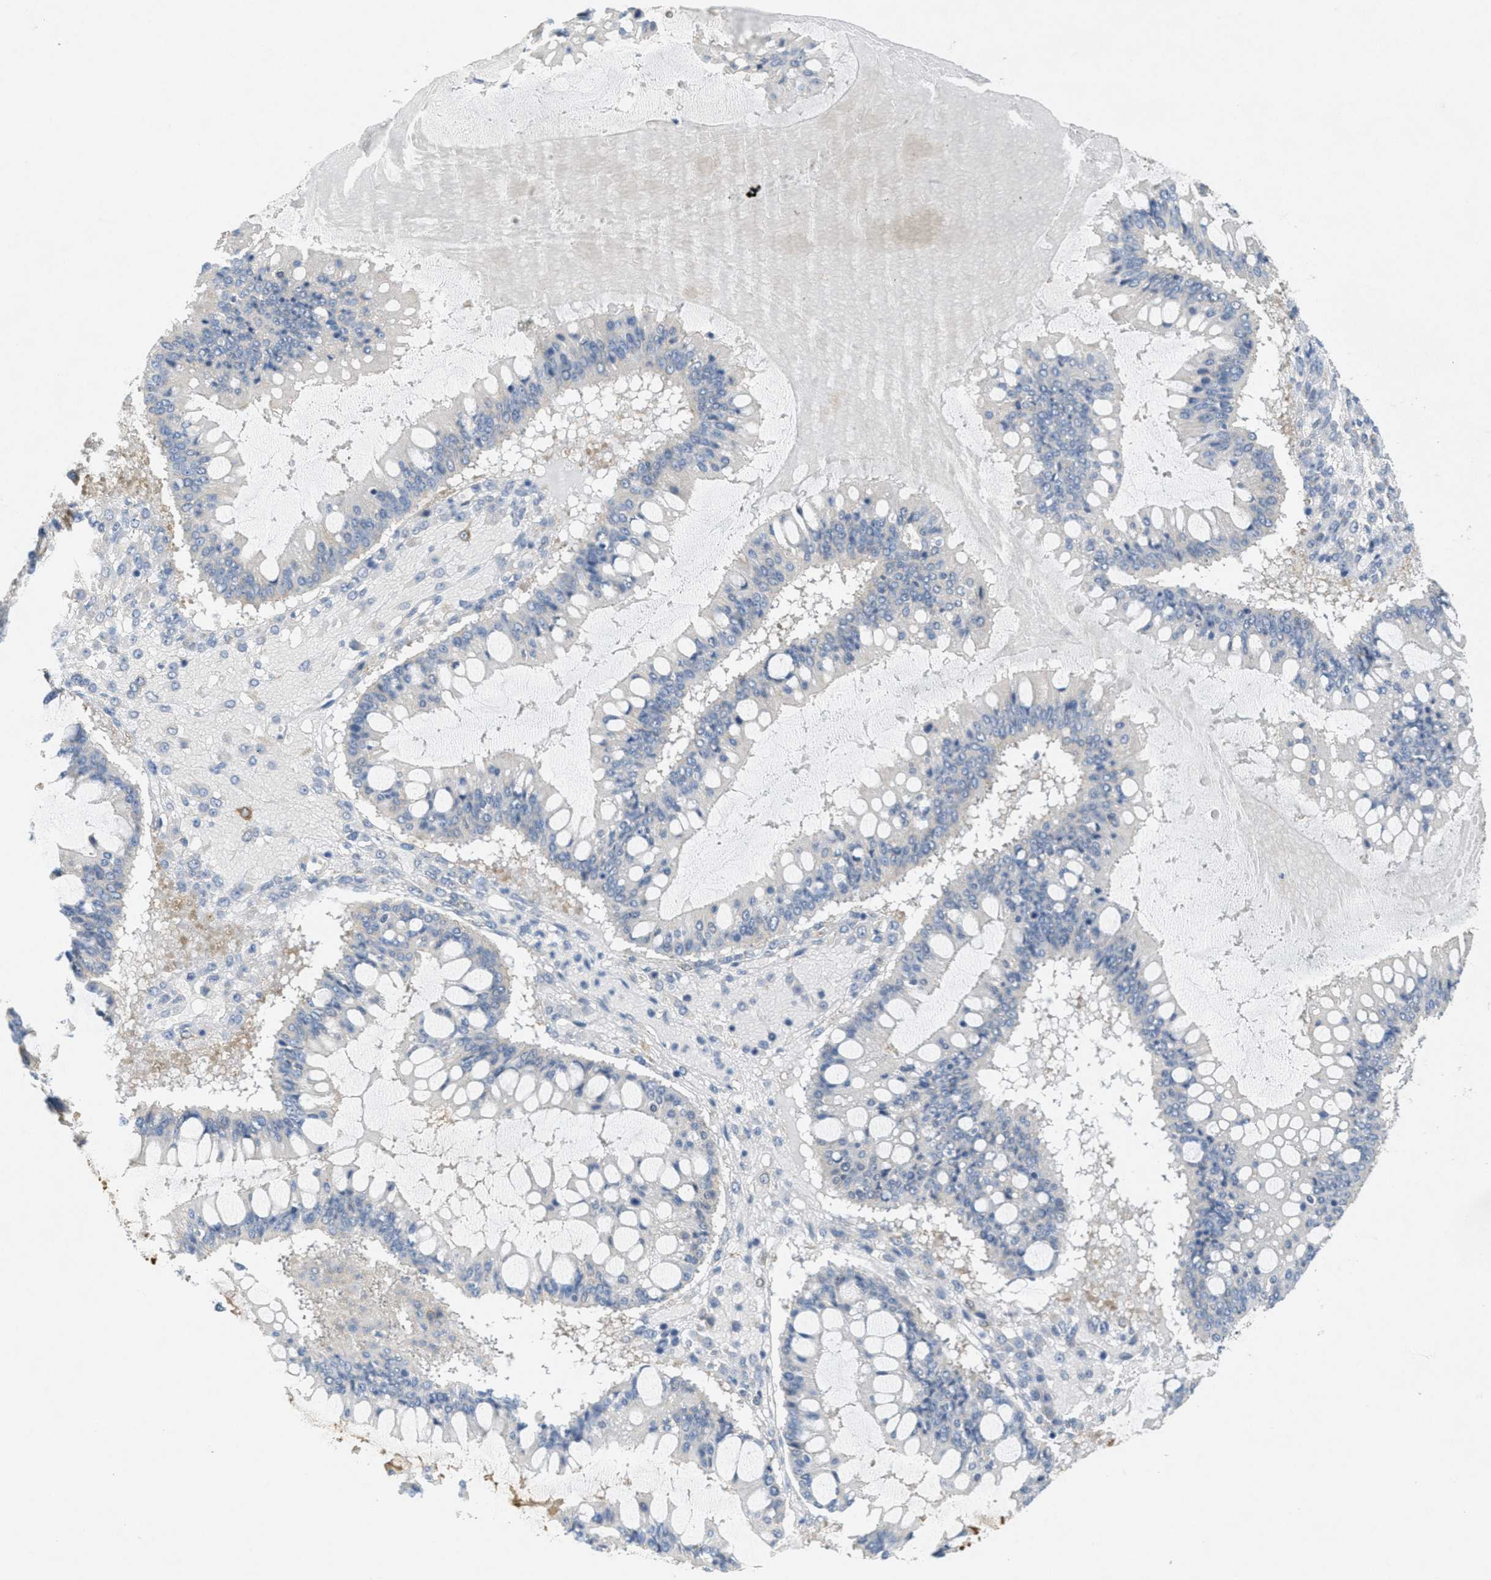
{"staining": {"intensity": "negative", "quantity": "none", "location": "none"}, "tissue": "ovarian cancer", "cell_type": "Tumor cells", "image_type": "cancer", "snomed": [{"axis": "morphology", "description": "Cystadenocarcinoma, mucinous, NOS"}, {"axis": "topography", "description": "Ovary"}], "caption": "Micrograph shows no significant protein expression in tumor cells of mucinous cystadenocarcinoma (ovarian). (DAB (3,3'-diaminobenzidine) IHC, high magnification).", "gene": "ZFYVE9", "patient": {"sex": "female", "age": 73}}